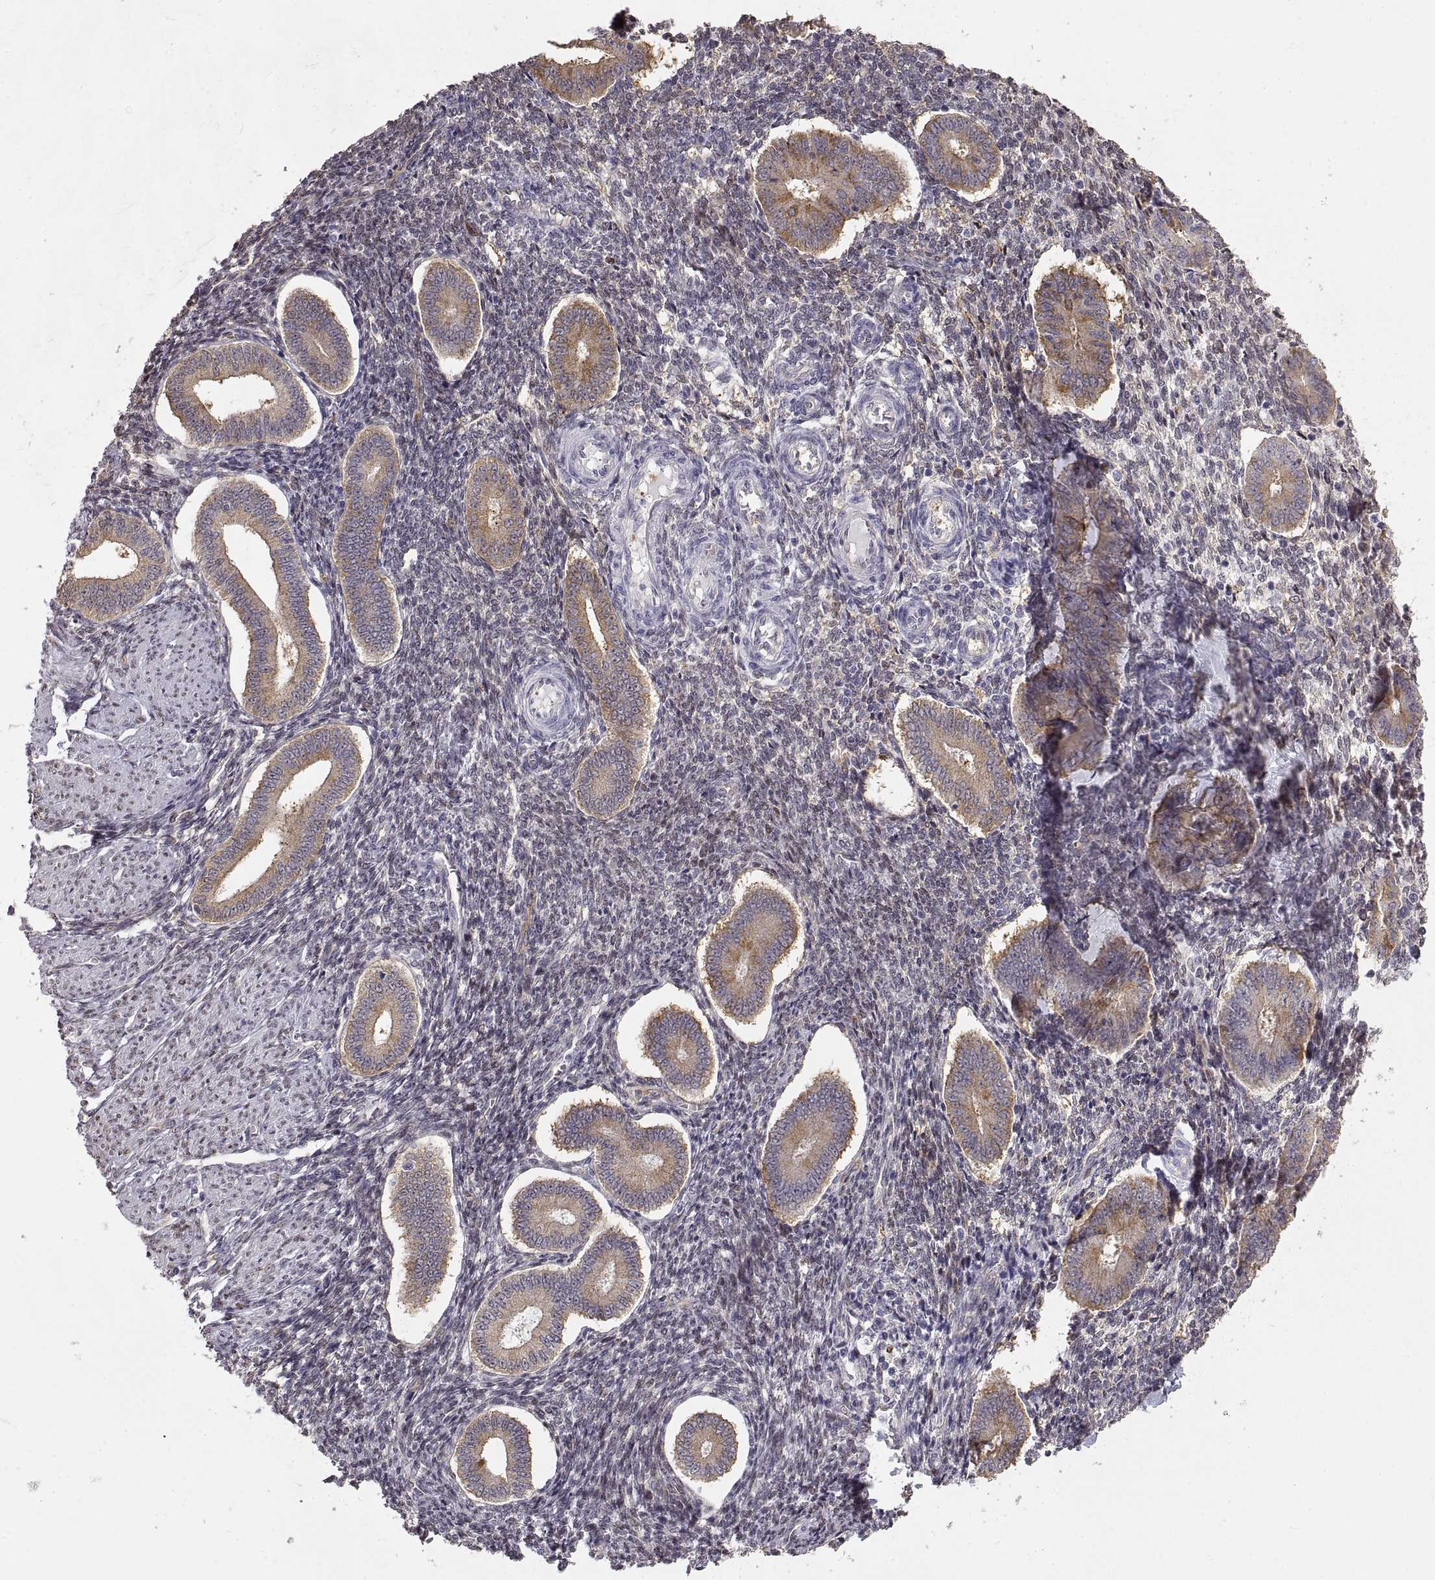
{"staining": {"intensity": "moderate", "quantity": "<25%", "location": "cytoplasmic/membranous"}, "tissue": "endometrium", "cell_type": "Cells in endometrial stroma", "image_type": "normal", "snomed": [{"axis": "morphology", "description": "Normal tissue, NOS"}, {"axis": "topography", "description": "Endometrium"}], "caption": "Immunohistochemical staining of unremarkable human endometrium reveals moderate cytoplasmic/membranous protein positivity in approximately <25% of cells in endometrial stroma. (brown staining indicates protein expression, while blue staining denotes nuclei).", "gene": "HSP90AB1", "patient": {"sex": "female", "age": 40}}